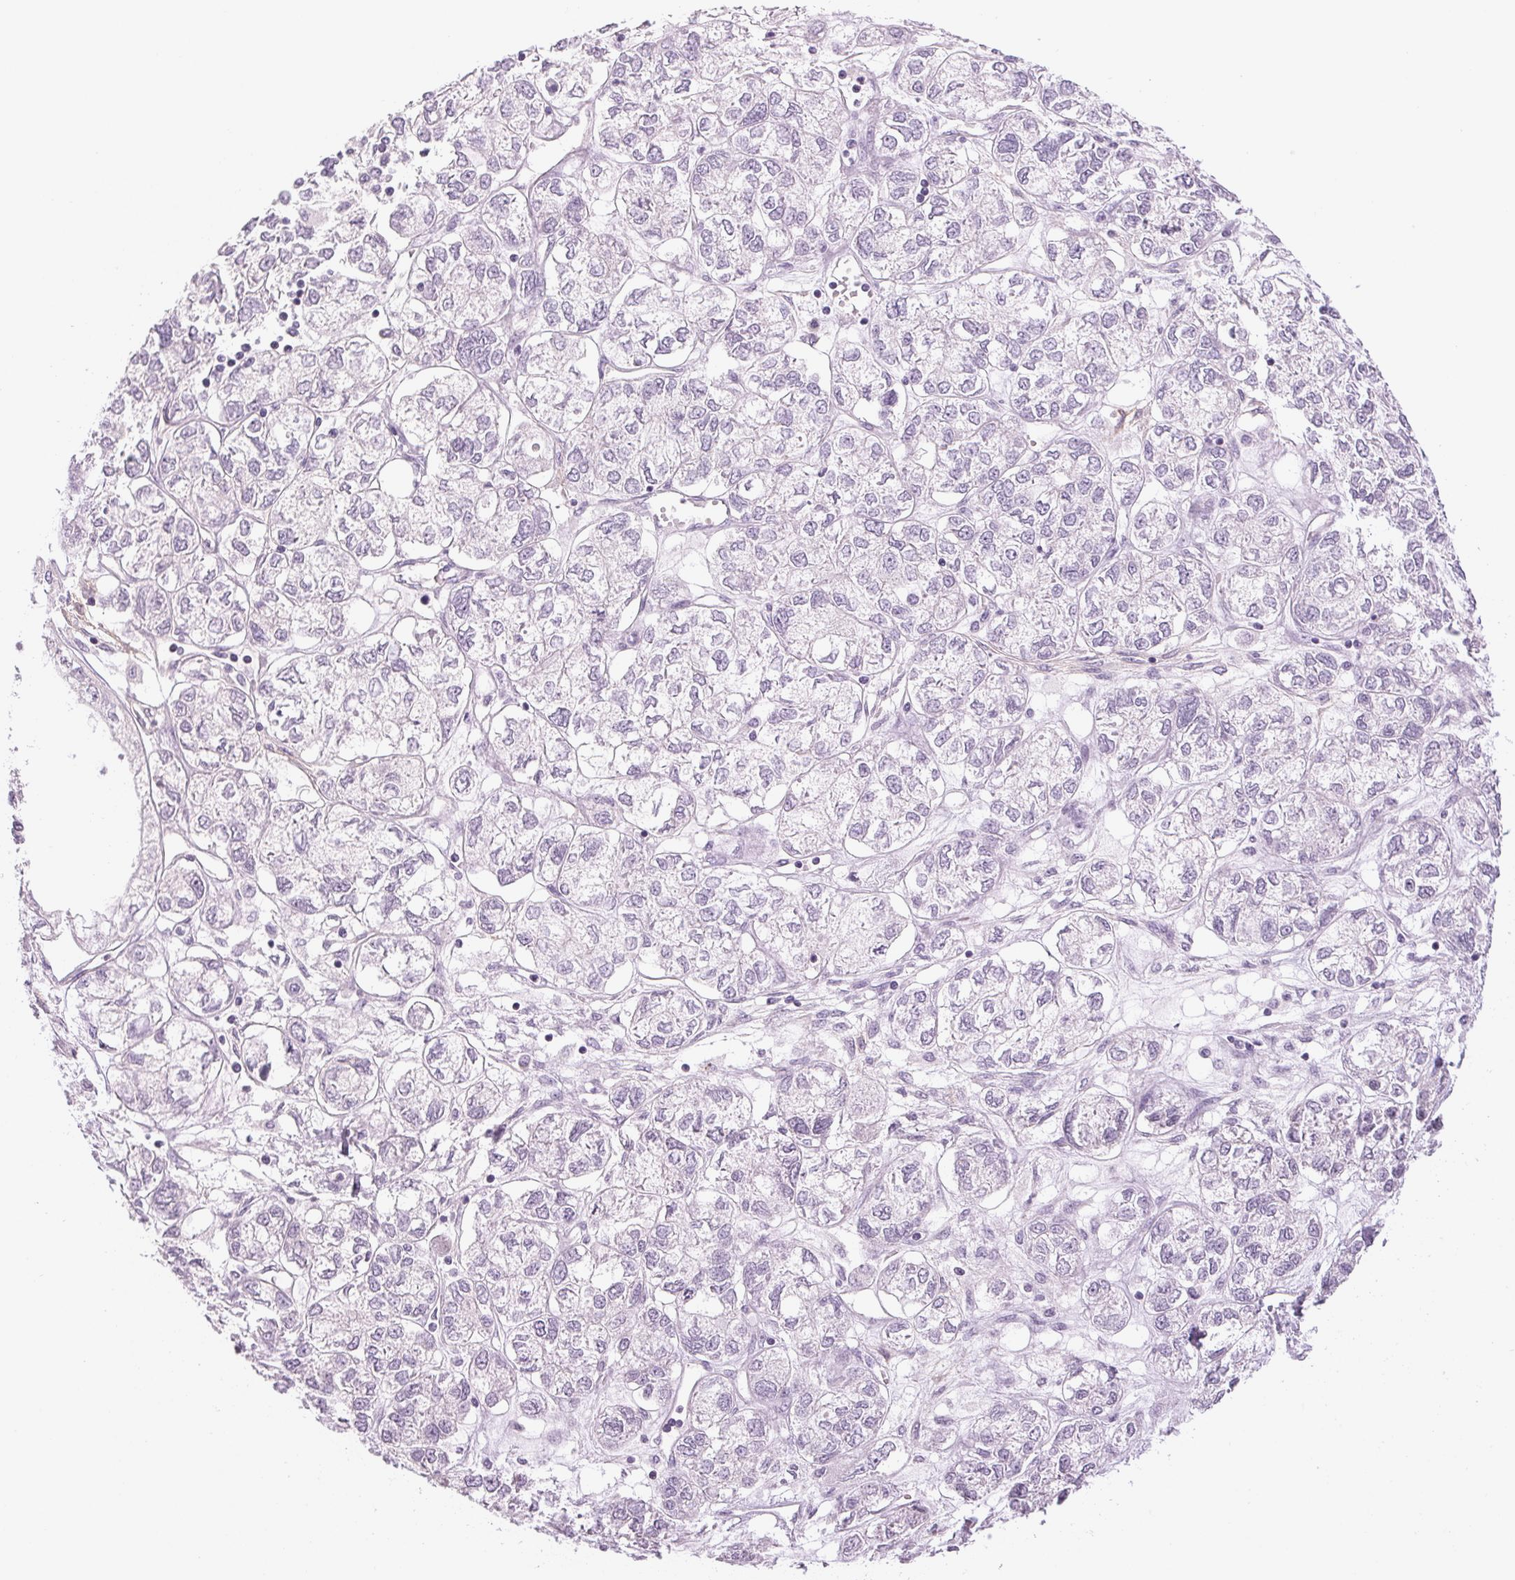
{"staining": {"intensity": "negative", "quantity": "none", "location": "none"}, "tissue": "ovarian cancer", "cell_type": "Tumor cells", "image_type": "cancer", "snomed": [{"axis": "morphology", "description": "Carcinoma, endometroid"}, {"axis": "topography", "description": "Ovary"}], "caption": "A micrograph of human ovarian endometroid carcinoma is negative for staining in tumor cells.", "gene": "DNAJC6", "patient": {"sex": "female", "age": 64}}